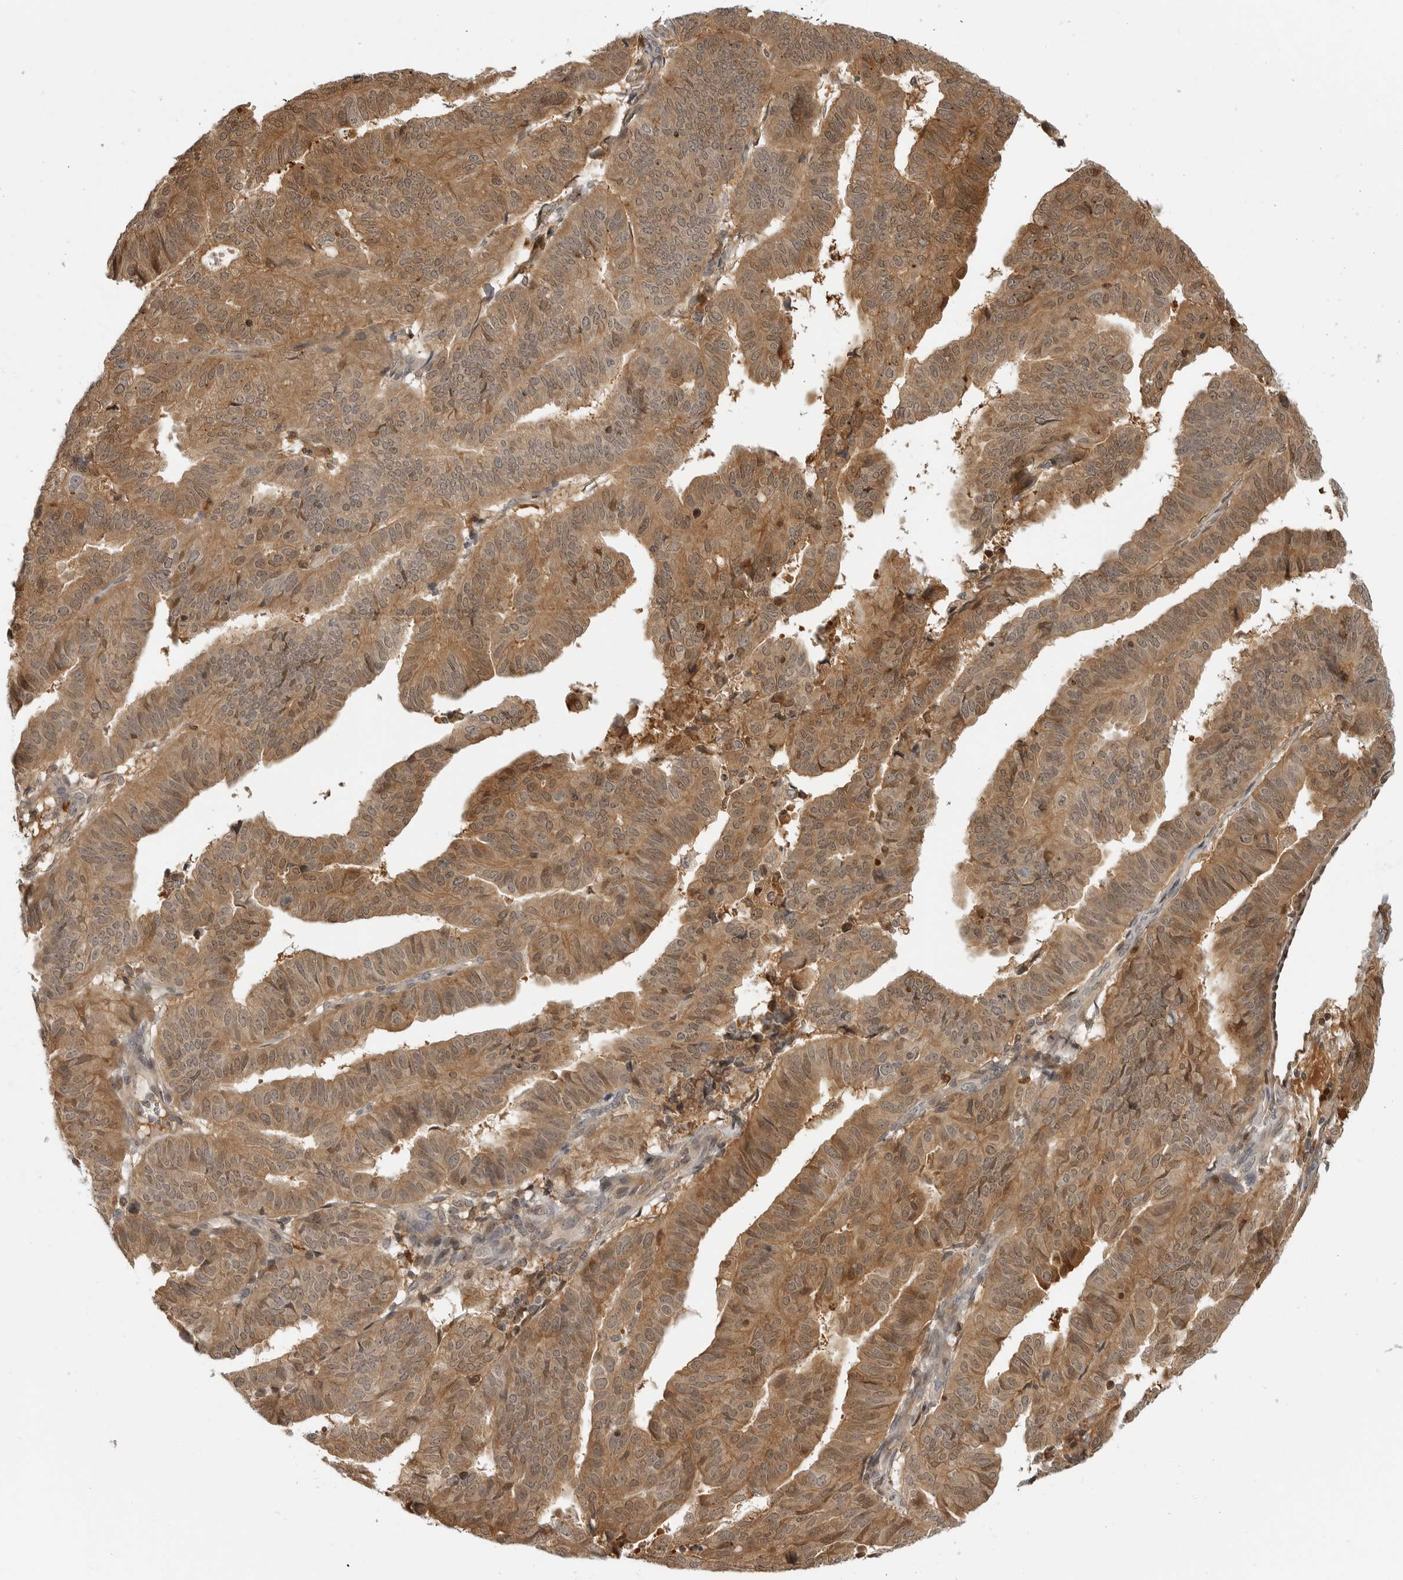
{"staining": {"intensity": "moderate", "quantity": ">75%", "location": "cytoplasmic/membranous"}, "tissue": "endometrial cancer", "cell_type": "Tumor cells", "image_type": "cancer", "snomed": [{"axis": "morphology", "description": "Adenocarcinoma, NOS"}, {"axis": "topography", "description": "Endometrium"}], "caption": "Endometrial adenocarcinoma tissue exhibits moderate cytoplasmic/membranous staining in approximately >75% of tumor cells (IHC, brightfield microscopy, high magnification).", "gene": "CTIF", "patient": {"sex": "female", "age": 51}}